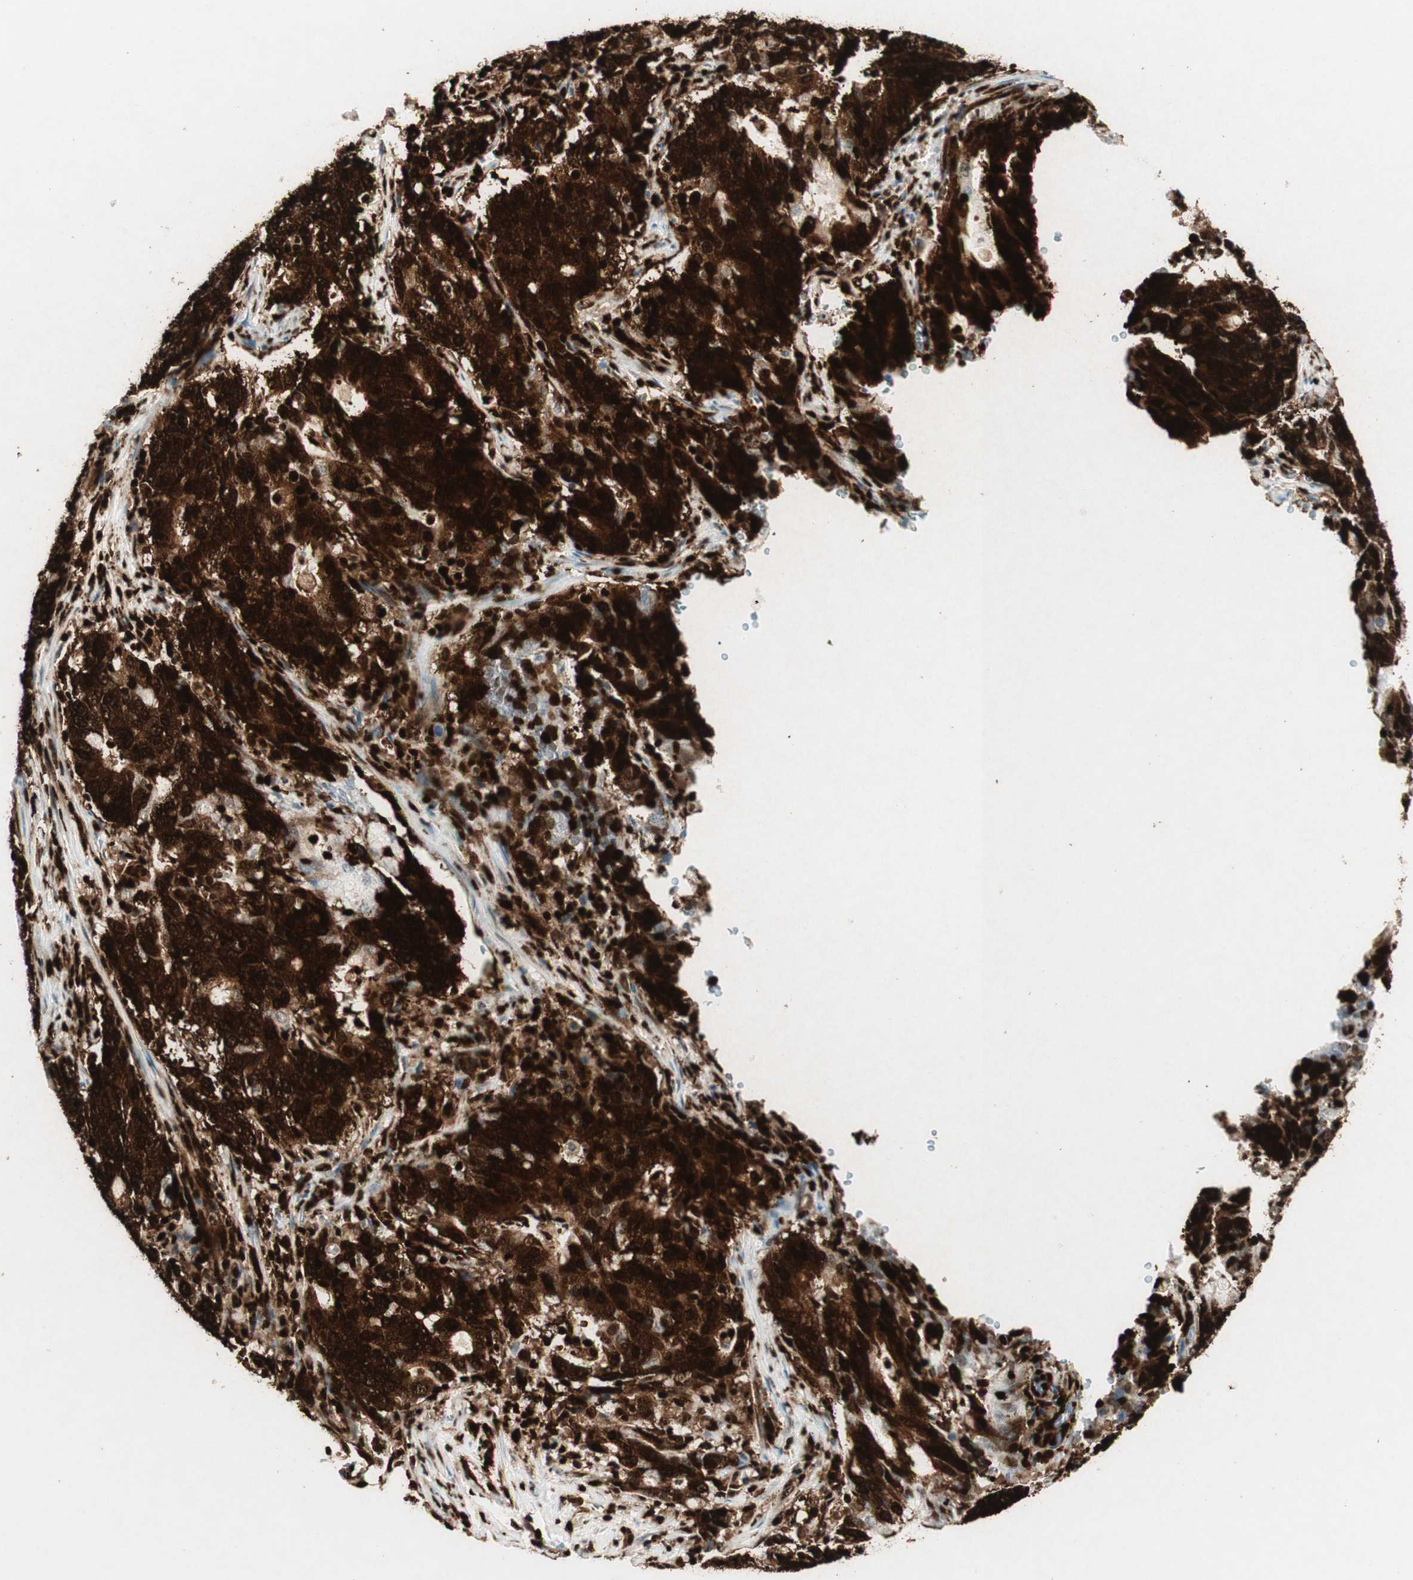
{"staining": {"intensity": "strong", "quantity": ">75%", "location": "cytoplasmic/membranous,nuclear"}, "tissue": "cervical cancer", "cell_type": "Tumor cells", "image_type": "cancer", "snomed": [{"axis": "morphology", "description": "Adenocarcinoma, NOS"}, {"axis": "topography", "description": "Cervix"}], "caption": "Immunohistochemical staining of human cervical cancer demonstrates high levels of strong cytoplasmic/membranous and nuclear expression in approximately >75% of tumor cells. (brown staining indicates protein expression, while blue staining denotes nuclei).", "gene": "EWSR1", "patient": {"sex": "female", "age": 44}}